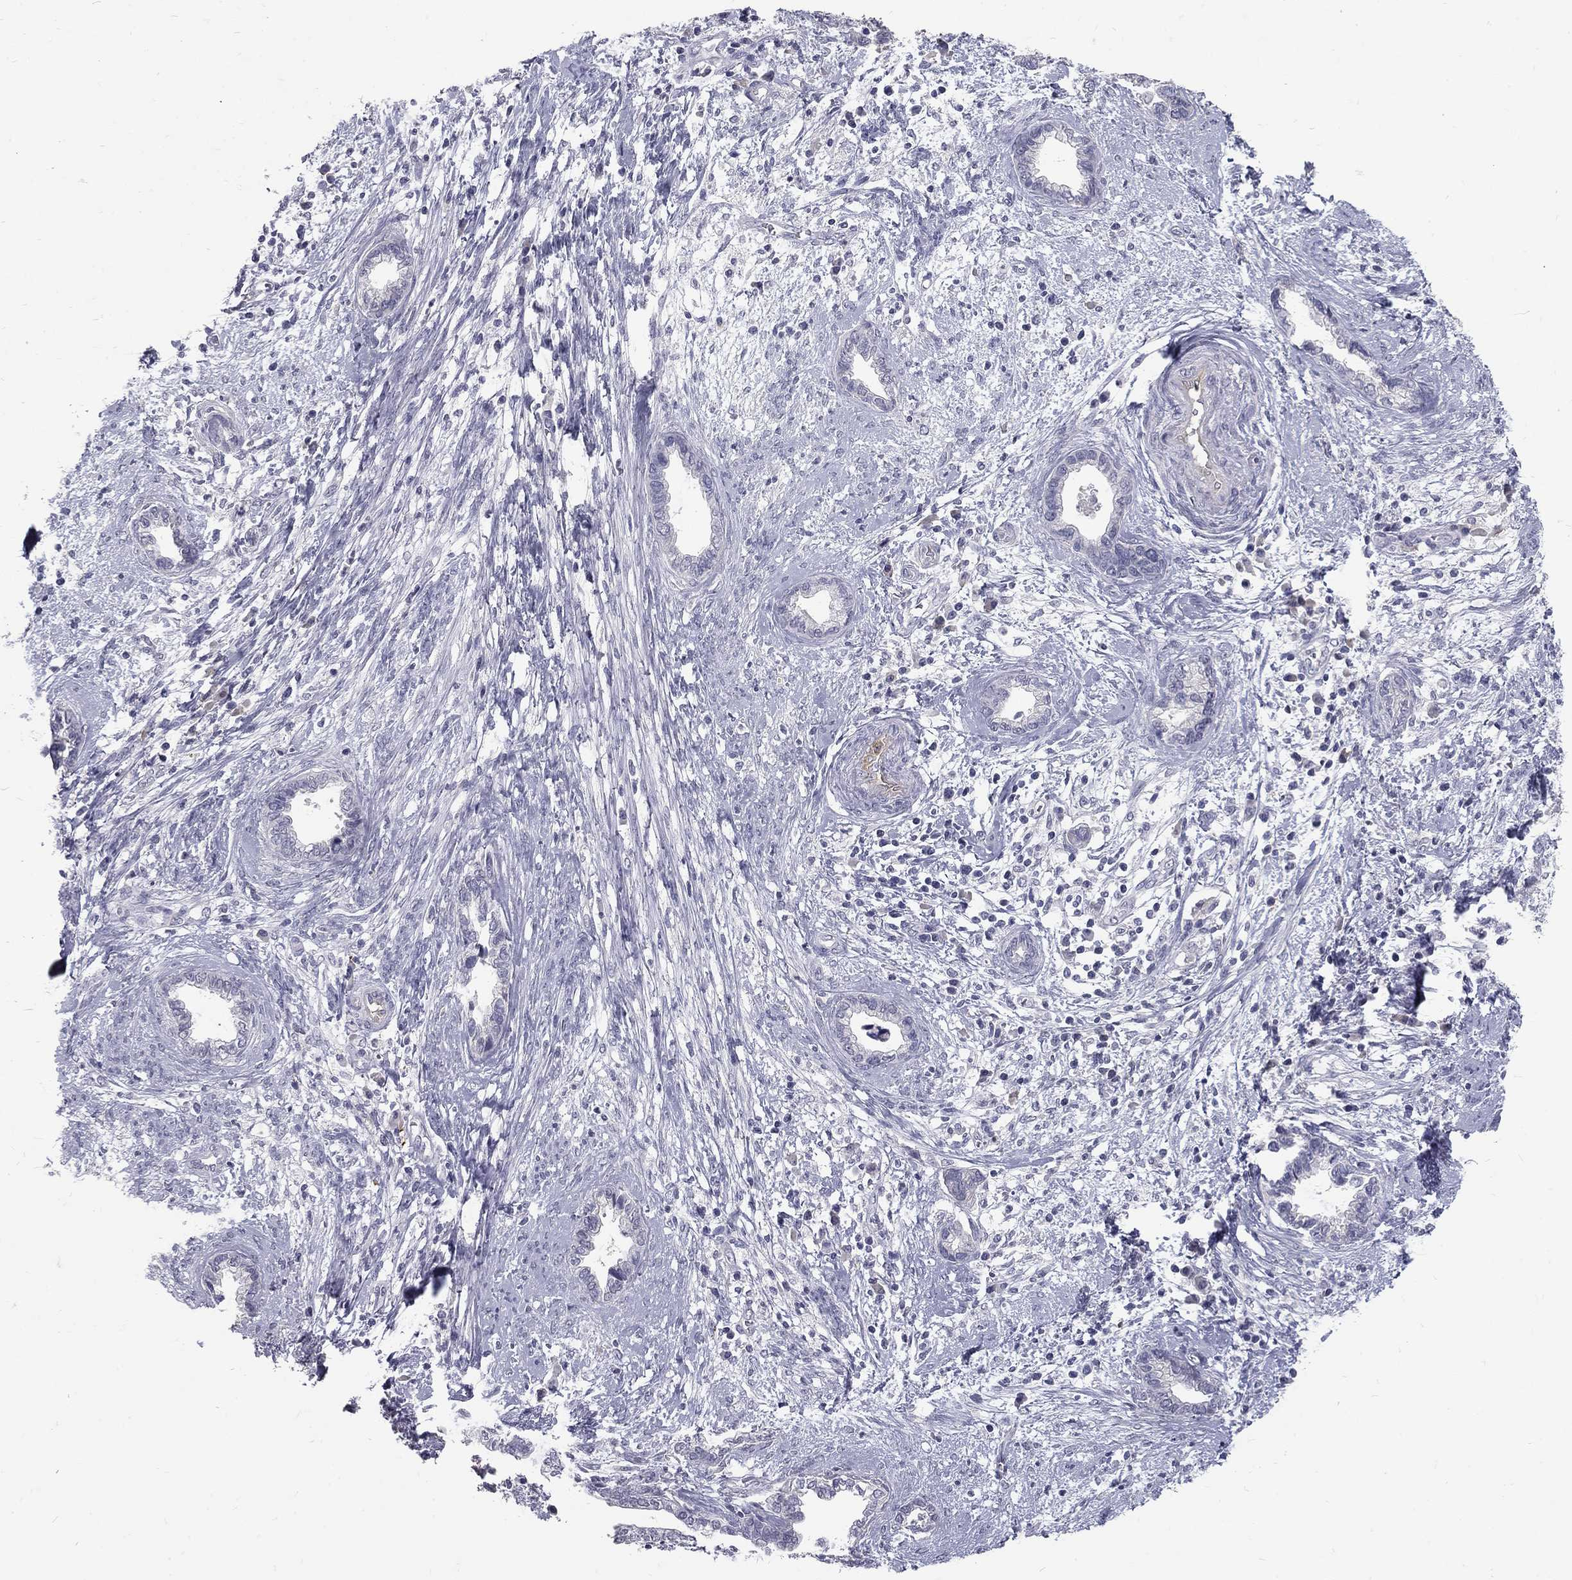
{"staining": {"intensity": "negative", "quantity": "none", "location": "none"}, "tissue": "cervical cancer", "cell_type": "Tumor cells", "image_type": "cancer", "snomed": [{"axis": "morphology", "description": "Adenocarcinoma, NOS"}, {"axis": "topography", "description": "Cervix"}], "caption": "Tumor cells show no significant expression in cervical adenocarcinoma. (IHC, brightfield microscopy, high magnification).", "gene": "NOS1", "patient": {"sex": "female", "age": 62}}